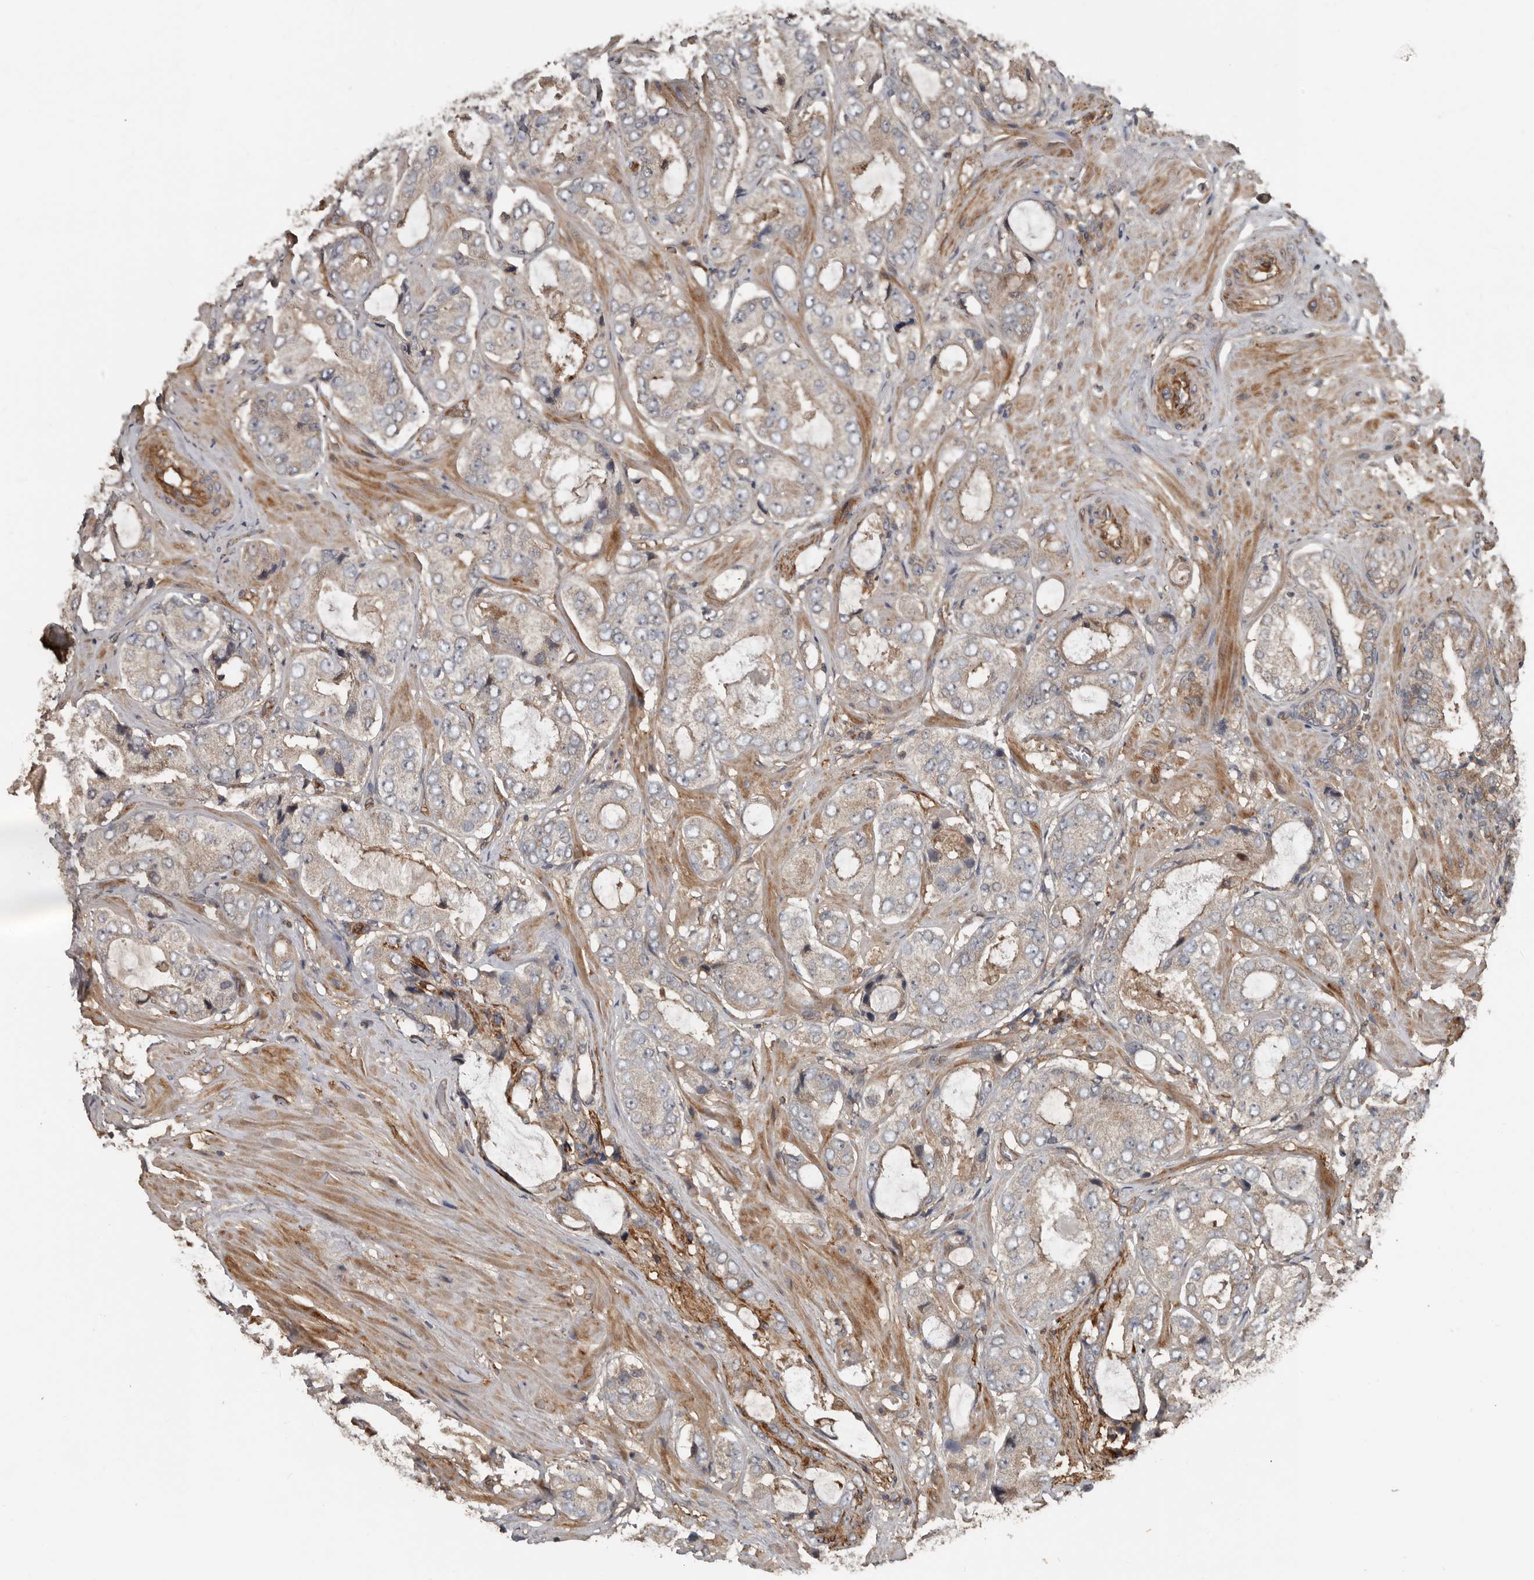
{"staining": {"intensity": "weak", "quantity": "<25%", "location": "cytoplasmic/membranous"}, "tissue": "prostate cancer", "cell_type": "Tumor cells", "image_type": "cancer", "snomed": [{"axis": "morphology", "description": "Adenocarcinoma, High grade"}, {"axis": "topography", "description": "Prostate"}], "caption": "Histopathology image shows no protein expression in tumor cells of prostate cancer (adenocarcinoma (high-grade)) tissue.", "gene": "EXOC3L1", "patient": {"sex": "male", "age": 59}}